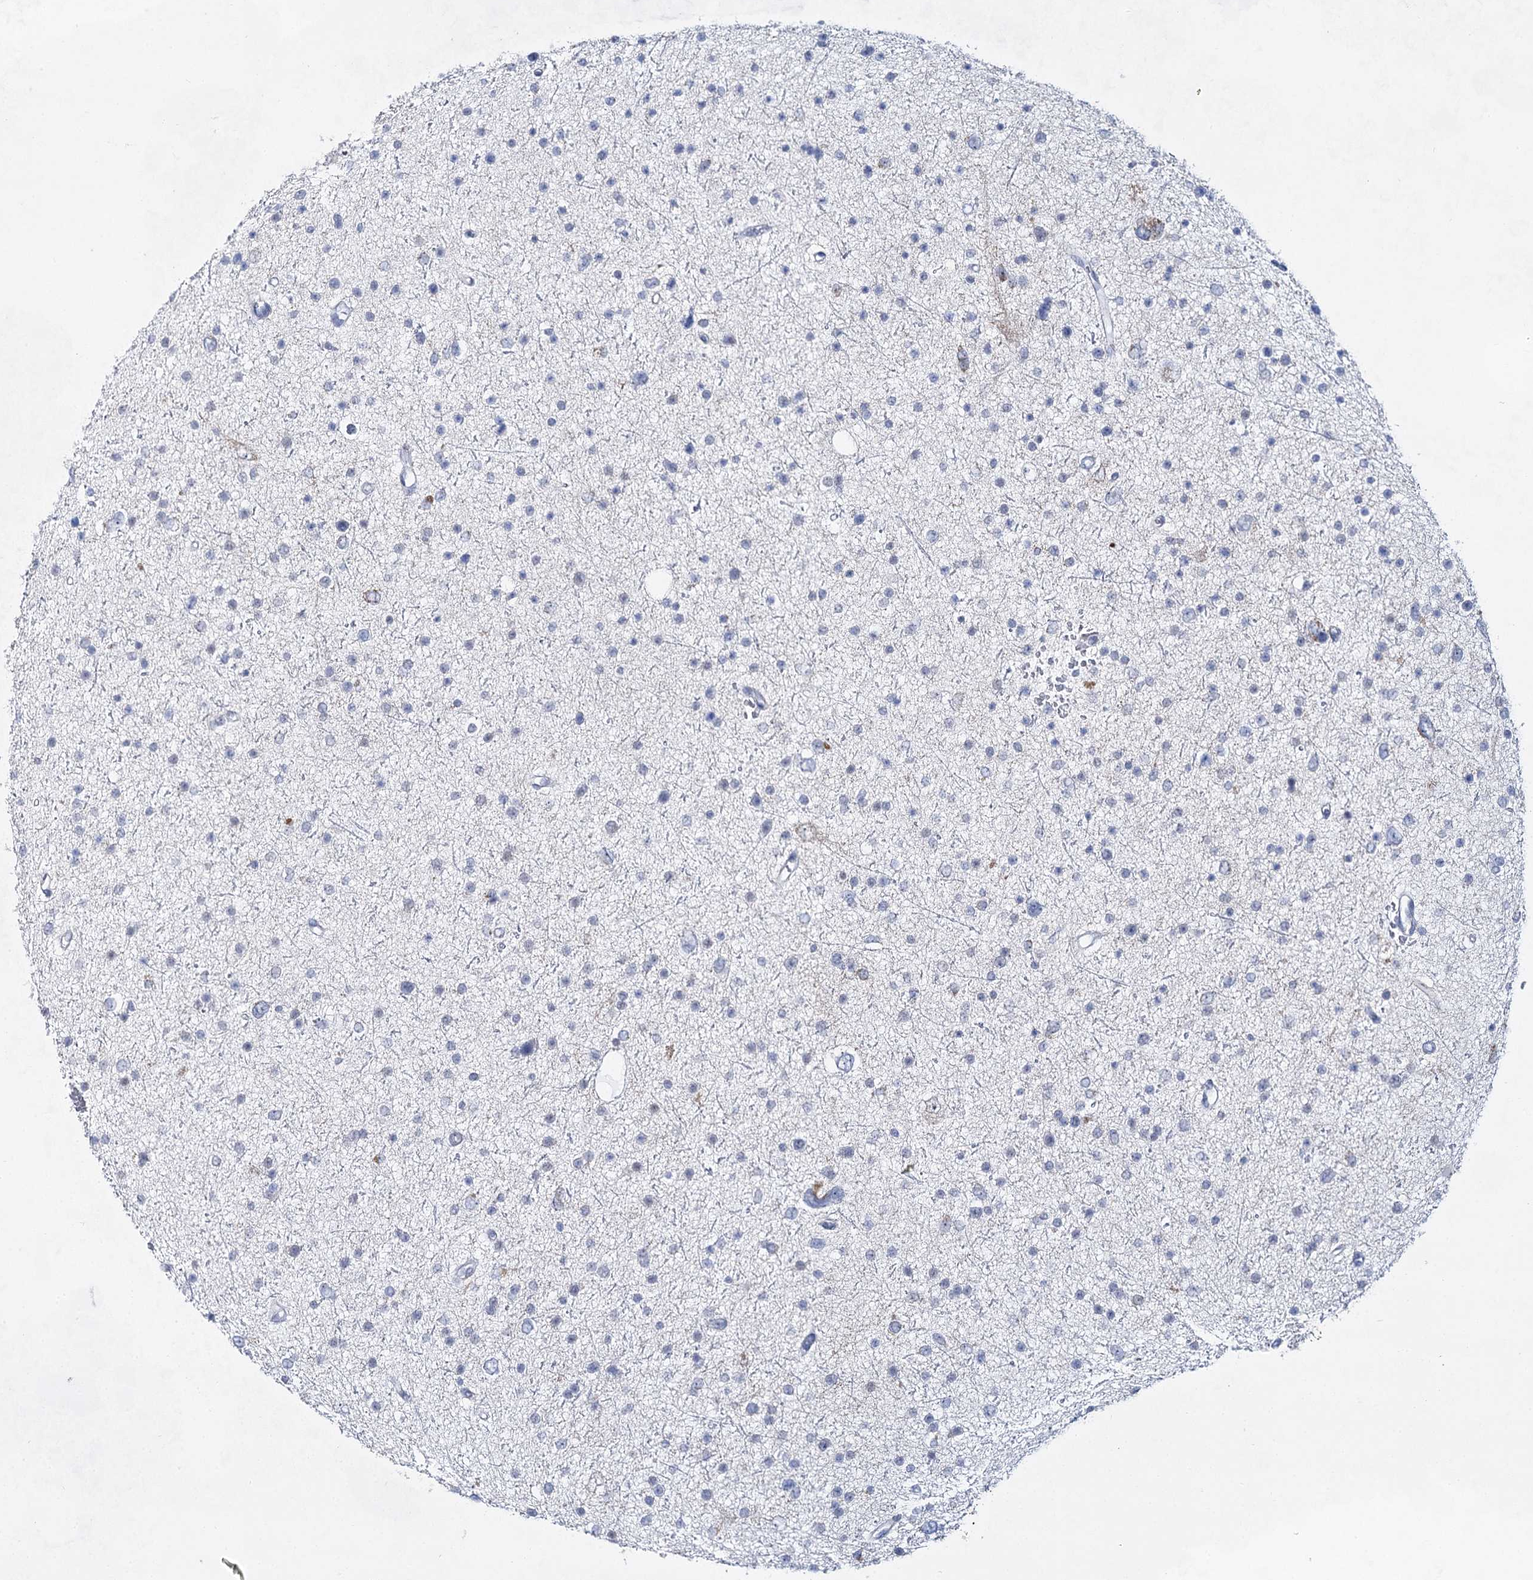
{"staining": {"intensity": "negative", "quantity": "none", "location": "none"}, "tissue": "glioma", "cell_type": "Tumor cells", "image_type": "cancer", "snomed": [{"axis": "morphology", "description": "Glioma, malignant, Low grade"}, {"axis": "topography", "description": "Brain"}], "caption": "Immunohistochemistry of glioma exhibits no staining in tumor cells.", "gene": "BPHL", "patient": {"sex": "female", "age": 37}}